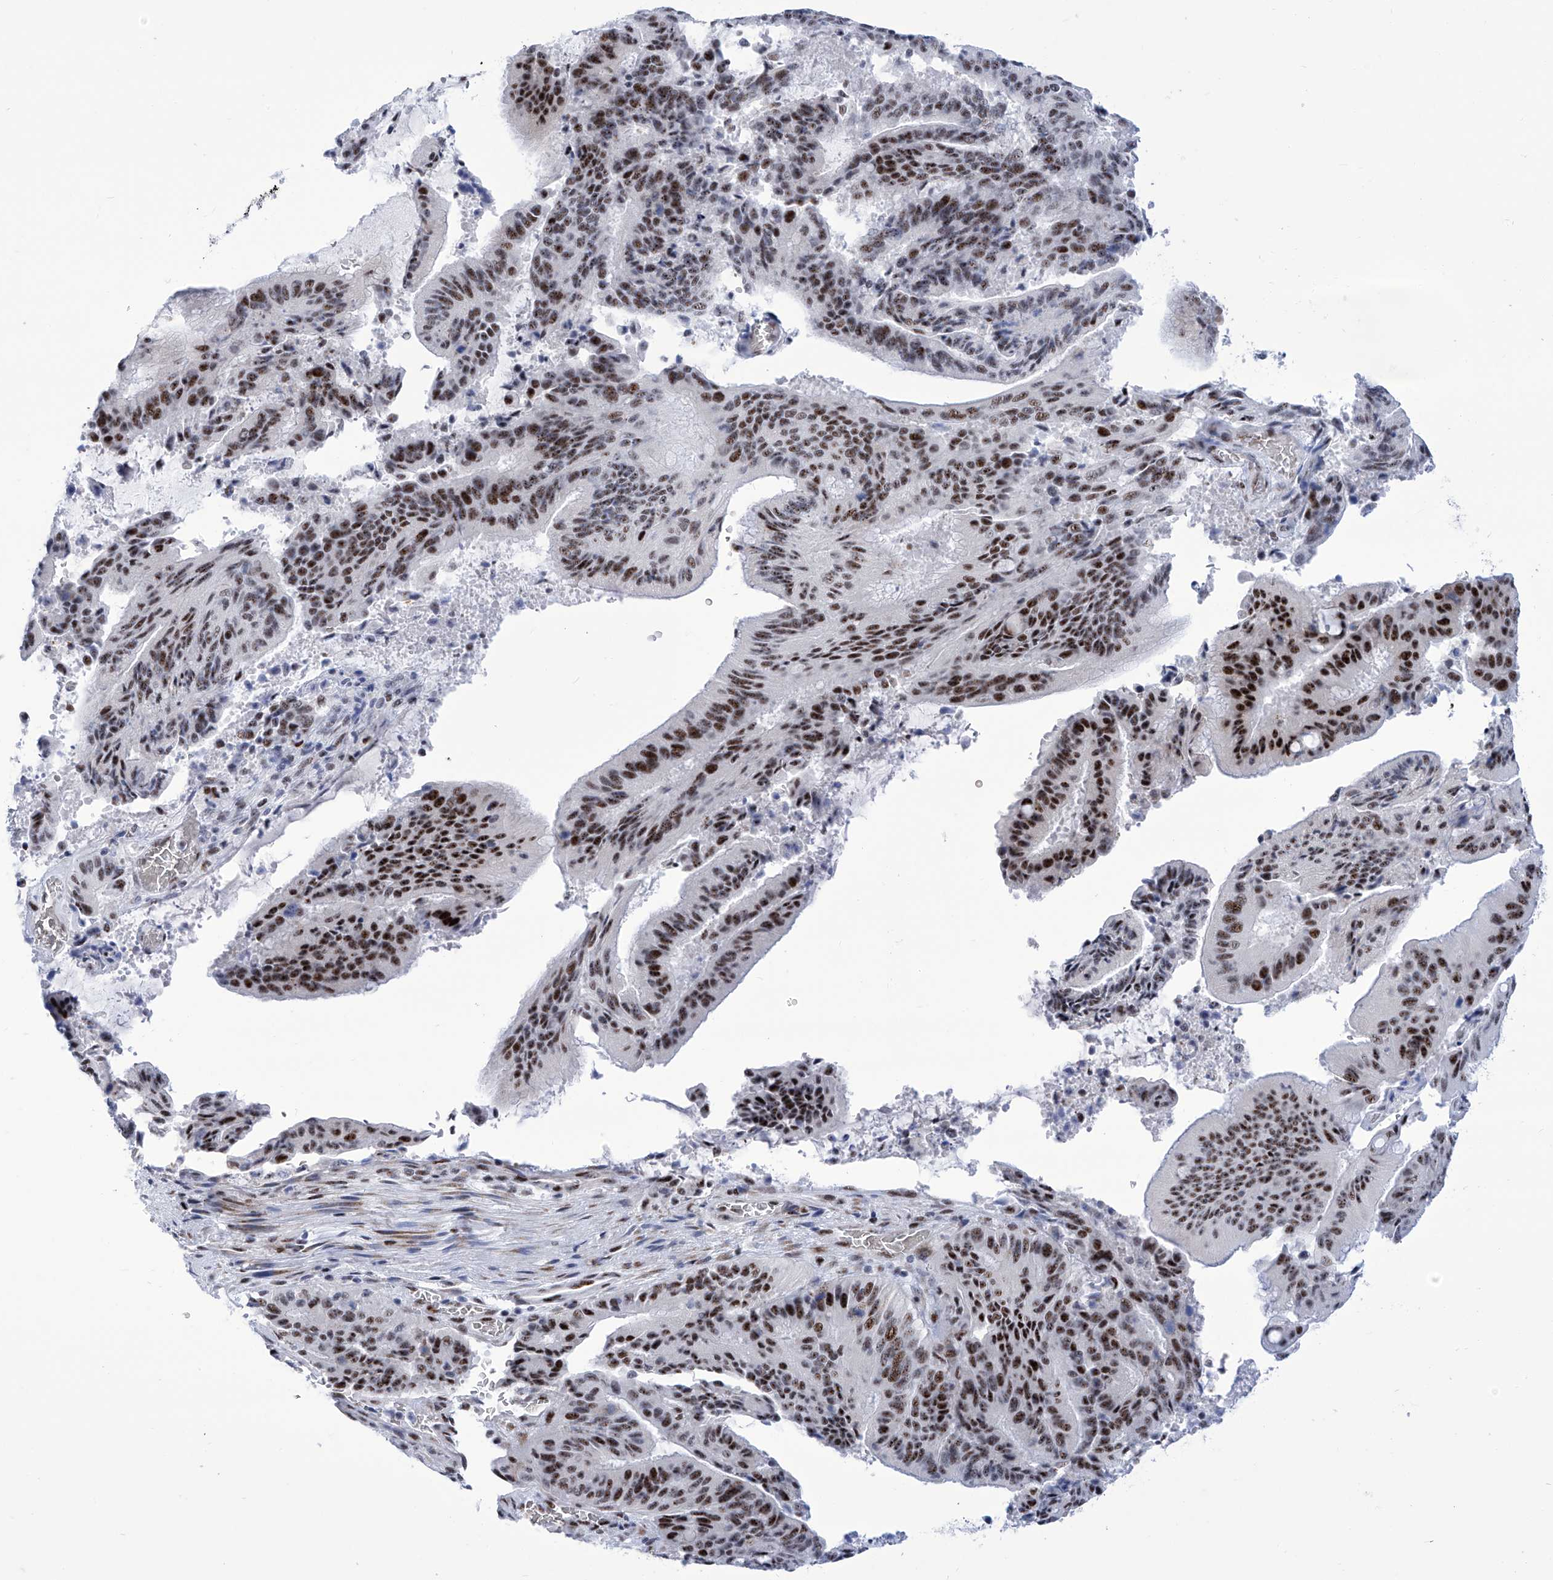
{"staining": {"intensity": "strong", "quantity": ">75%", "location": "nuclear"}, "tissue": "liver cancer", "cell_type": "Tumor cells", "image_type": "cancer", "snomed": [{"axis": "morphology", "description": "Normal tissue, NOS"}, {"axis": "morphology", "description": "Cholangiocarcinoma"}, {"axis": "topography", "description": "Liver"}, {"axis": "topography", "description": "Peripheral nerve tissue"}], "caption": "Immunohistochemical staining of liver cancer (cholangiocarcinoma) displays high levels of strong nuclear protein staining in about >75% of tumor cells.", "gene": "SART1", "patient": {"sex": "female", "age": 73}}